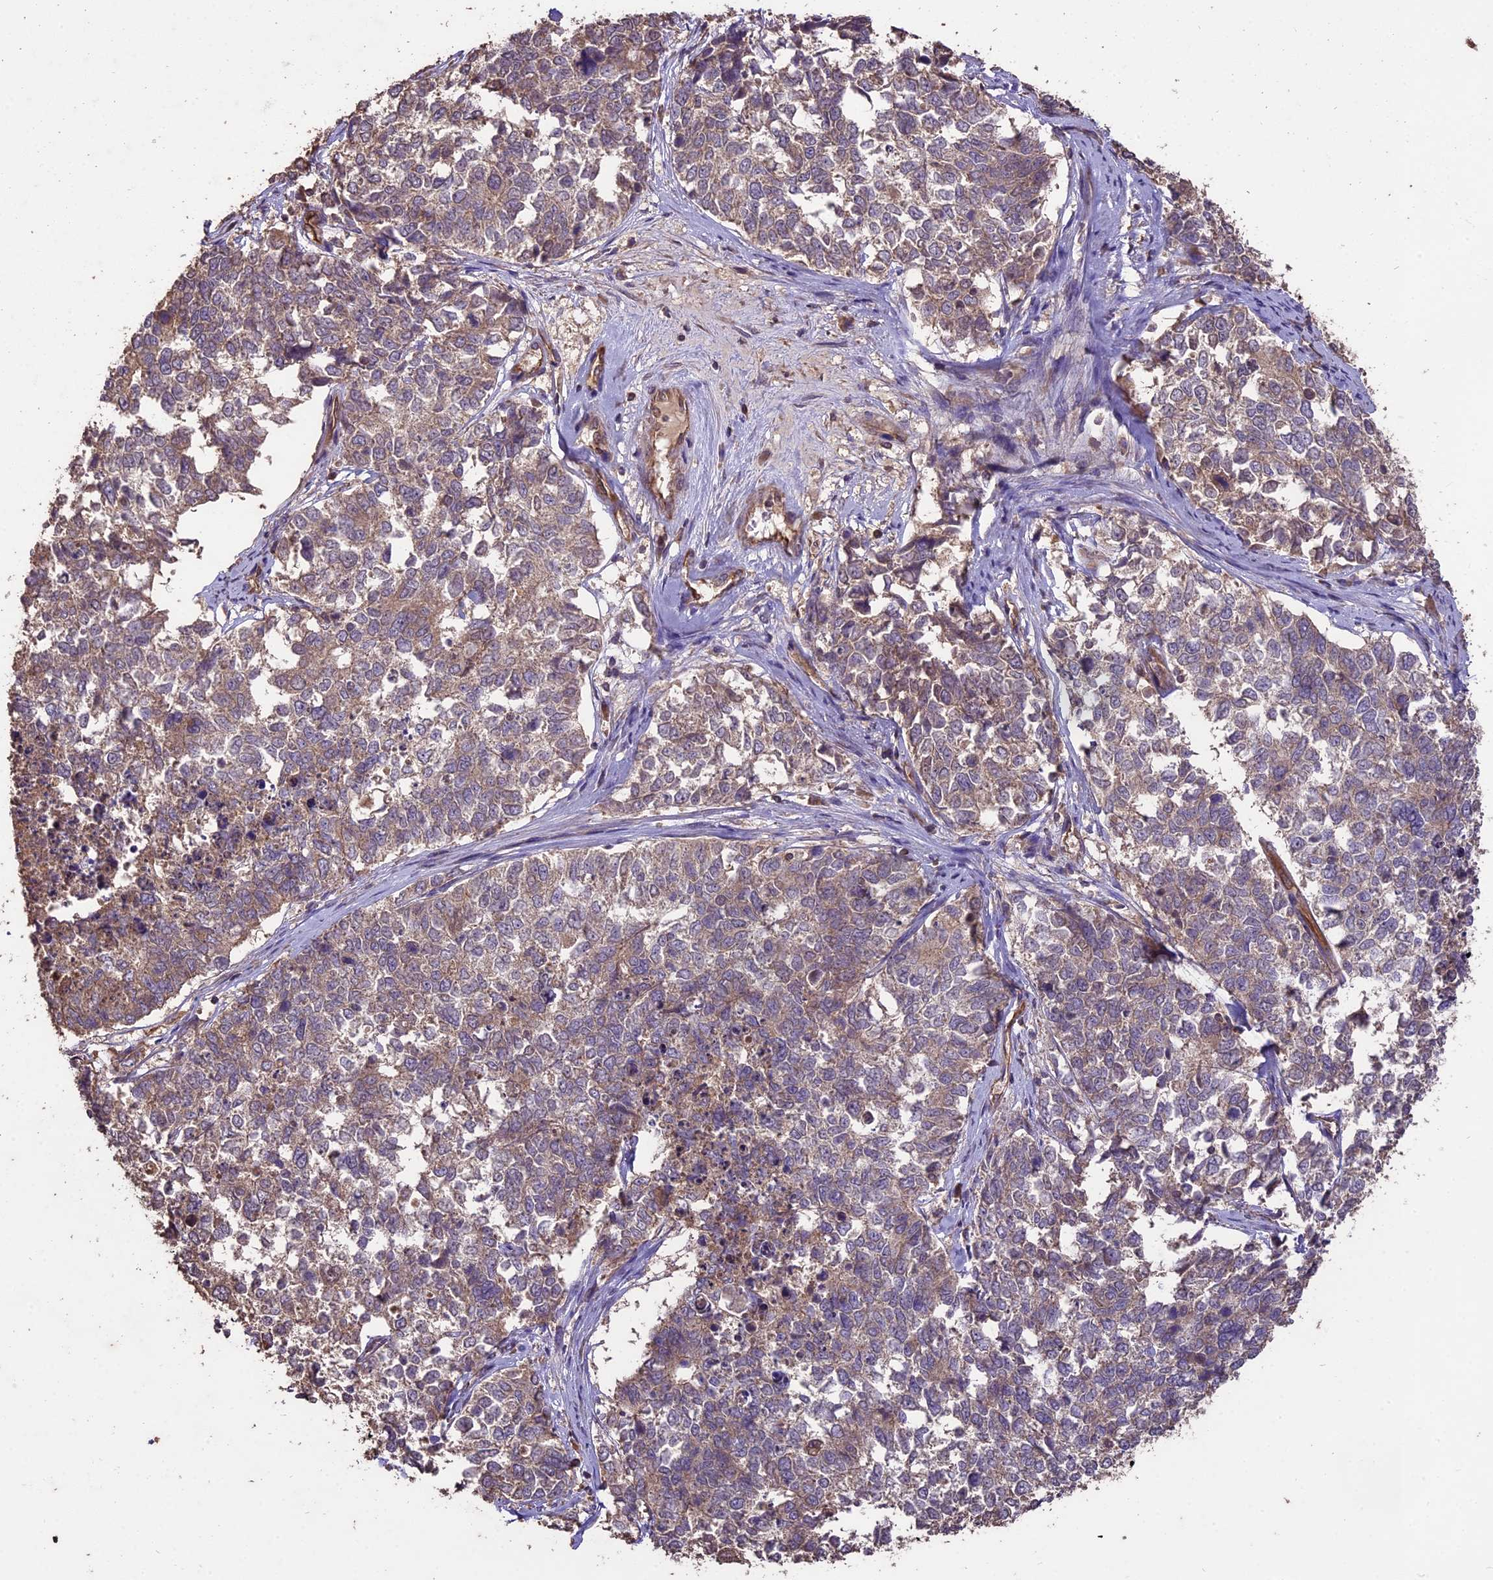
{"staining": {"intensity": "weak", "quantity": "25%-75%", "location": "cytoplasmic/membranous"}, "tissue": "cervical cancer", "cell_type": "Tumor cells", "image_type": "cancer", "snomed": [{"axis": "morphology", "description": "Squamous cell carcinoma, NOS"}, {"axis": "topography", "description": "Cervix"}], "caption": "Immunohistochemistry (IHC) (DAB (3,3'-diaminobenzidine)) staining of human cervical cancer demonstrates weak cytoplasmic/membranous protein expression in approximately 25%-75% of tumor cells.", "gene": "TTLL10", "patient": {"sex": "female", "age": 63}}